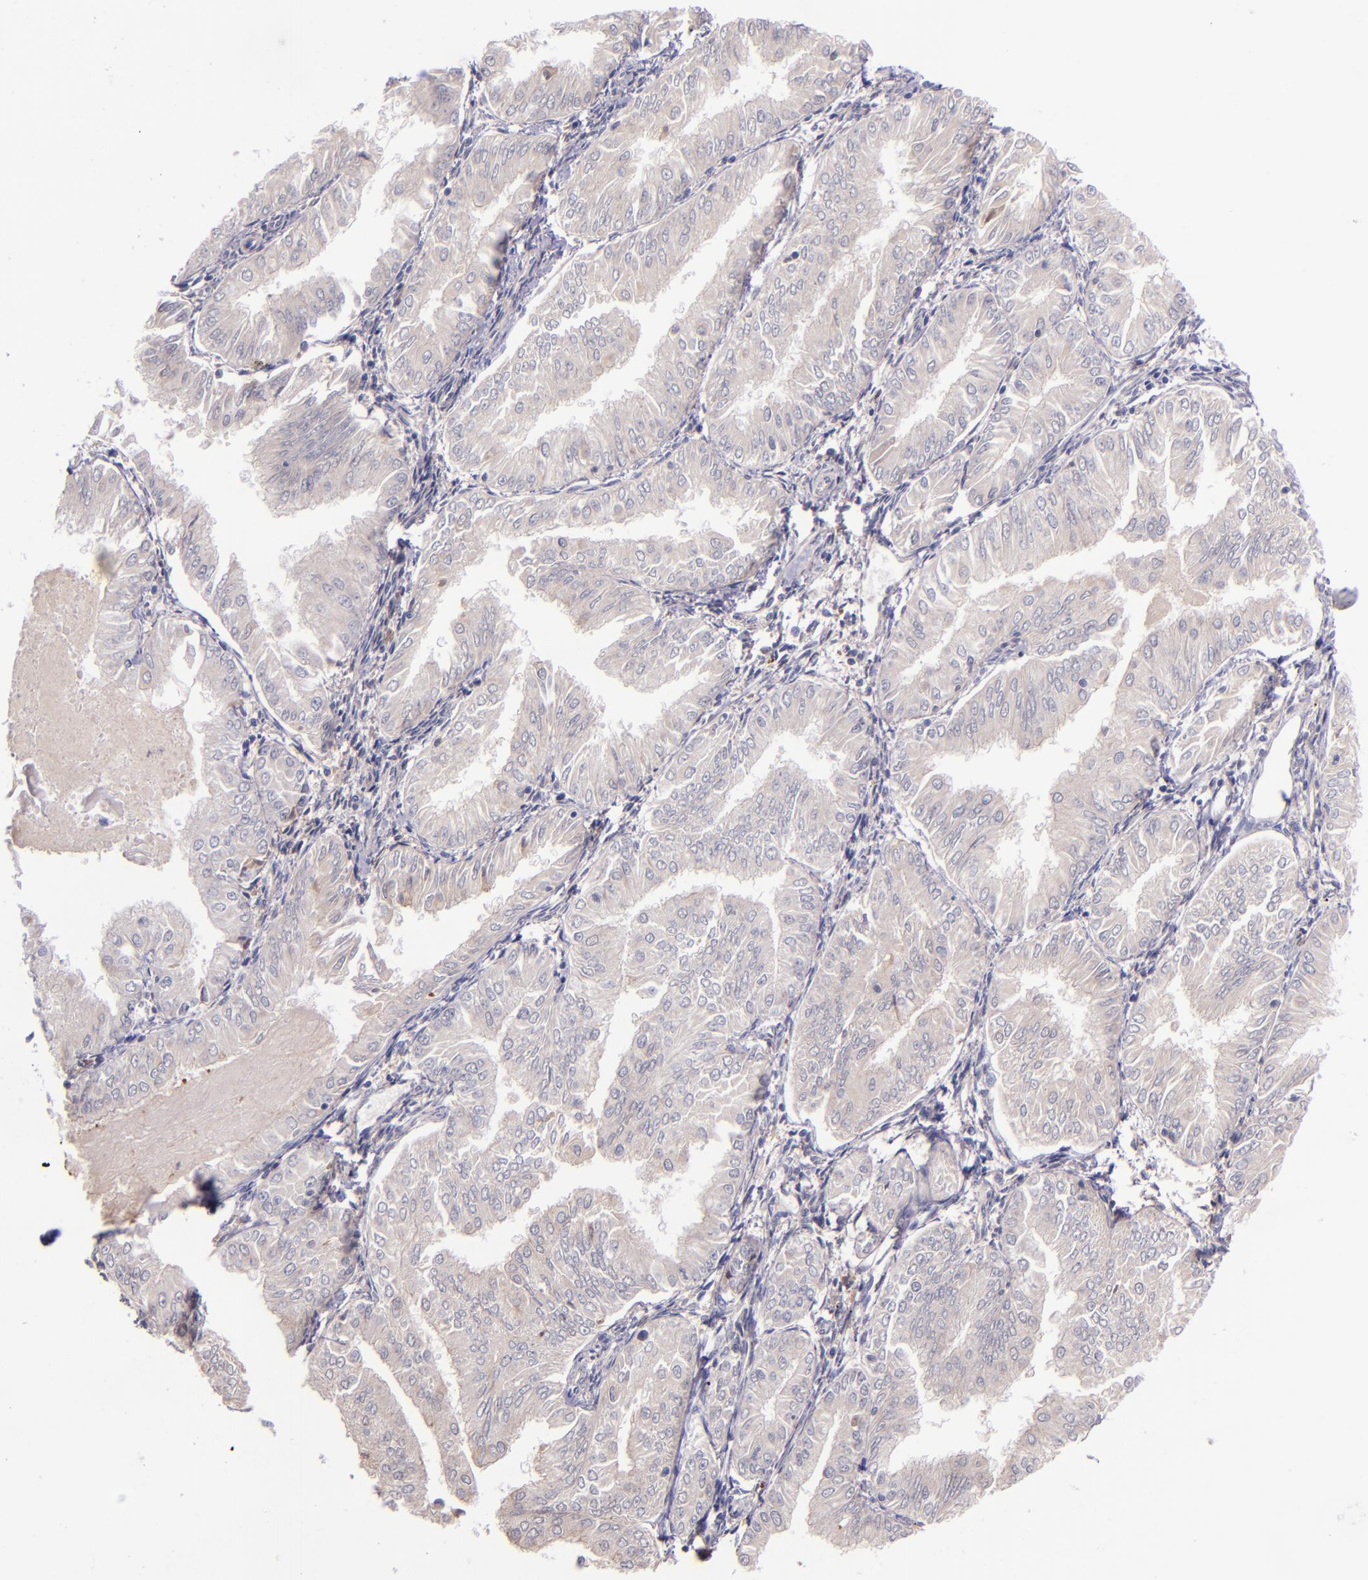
{"staining": {"intensity": "weak", "quantity": ">75%", "location": "cytoplasmic/membranous"}, "tissue": "endometrial cancer", "cell_type": "Tumor cells", "image_type": "cancer", "snomed": [{"axis": "morphology", "description": "Adenocarcinoma, NOS"}, {"axis": "topography", "description": "Endometrium"}], "caption": "This photomicrograph displays adenocarcinoma (endometrial) stained with immunohistochemistry to label a protein in brown. The cytoplasmic/membranous of tumor cells show weak positivity for the protein. Nuclei are counter-stained blue.", "gene": "KNG1", "patient": {"sex": "female", "age": 53}}